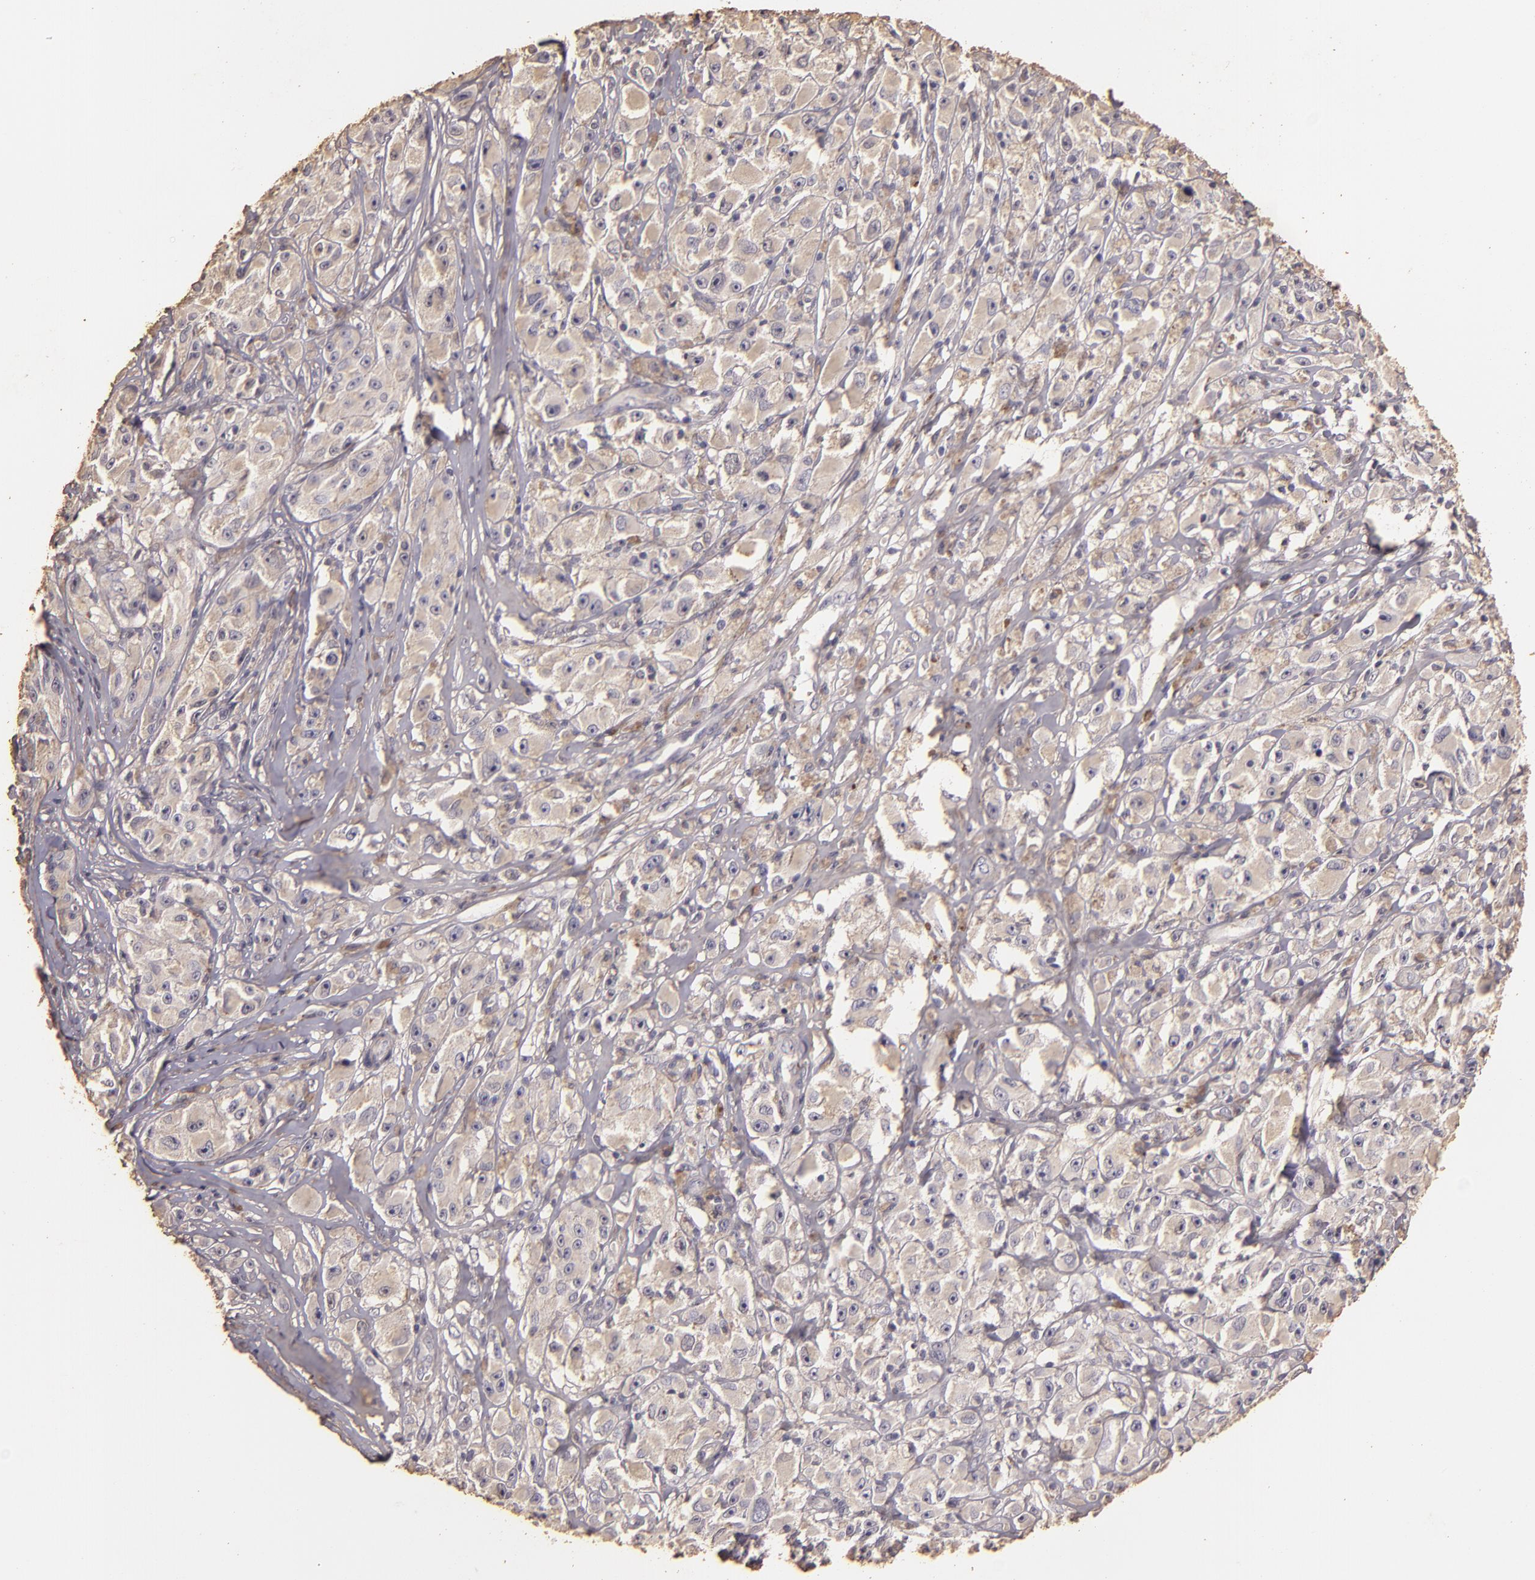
{"staining": {"intensity": "weak", "quantity": ">75%", "location": "cytoplasmic/membranous"}, "tissue": "melanoma", "cell_type": "Tumor cells", "image_type": "cancer", "snomed": [{"axis": "morphology", "description": "Malignant melanoma, NOS"}, {"axis": "topography", "description": "Skin"}], "caption": "Malignant melanoma was stained to show a protein in brown. There is low levels of weak cytoplasmic/membranous positivity in about >75% of tumor cells.", "gene": "BCL2L13", "patient": {"sex": "male", "age": 56}}